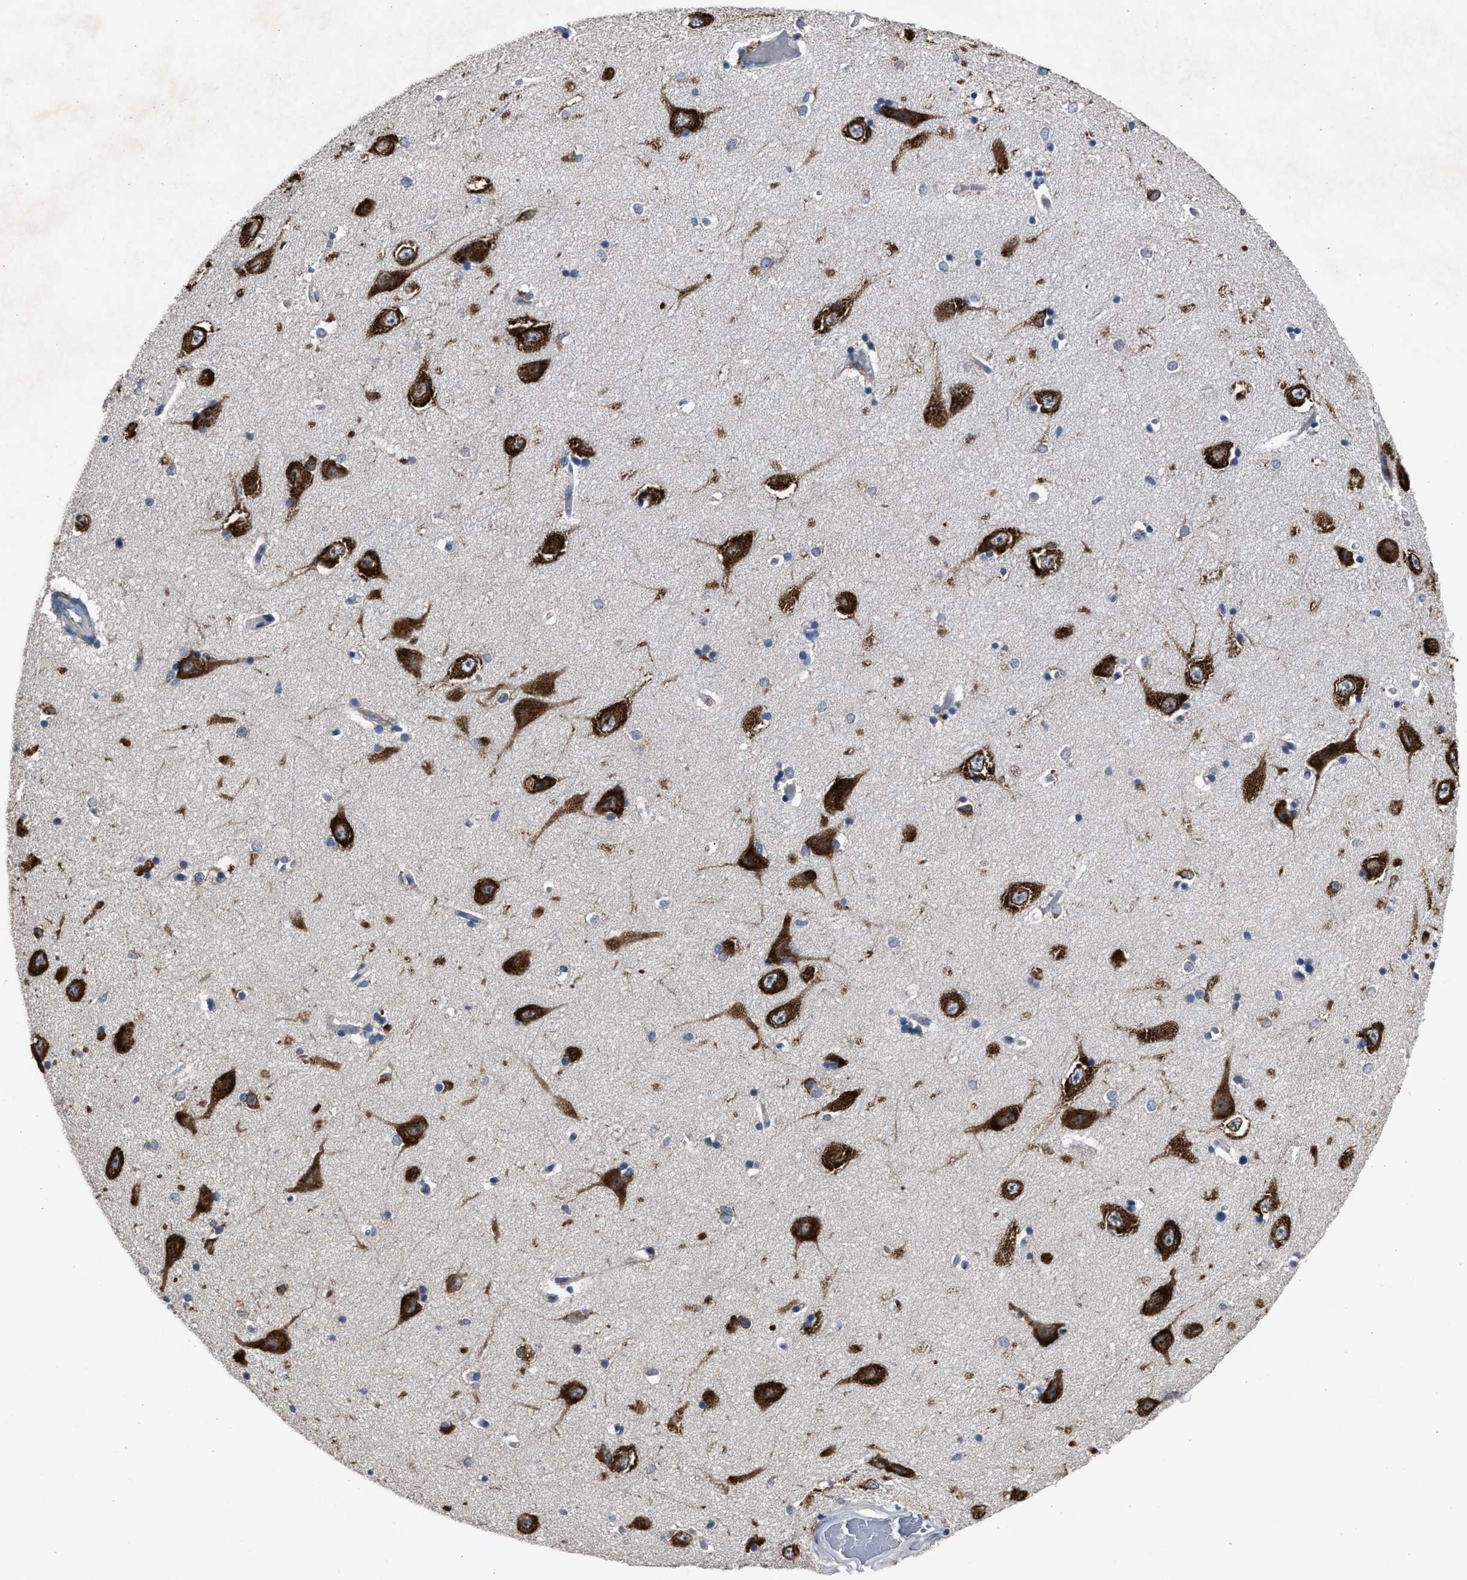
{"staining": {"intensity": "strong", "quantity": "<25%", "location": "cytoplasmic/membranous"}, "tissue": "hippocampus", "cell_type": "Glial cells", "image_type": "normal", "snomed": [{"axis": "morphology", "description": "Normal tissue, NOS"}, {"axis": "topography", "description": "Hippocampus"}], "caption": "Protein expression by IHC demonstrates strong cytoplasmic/membranous staining in approximately <25% of glial cells in benign hippocampus. Immunohistochemistry (ihc) stains the protein in brown and the nuclei are stained blue.", "gene": "UPF1", "patient": {"sex": "male", "age": 45}}